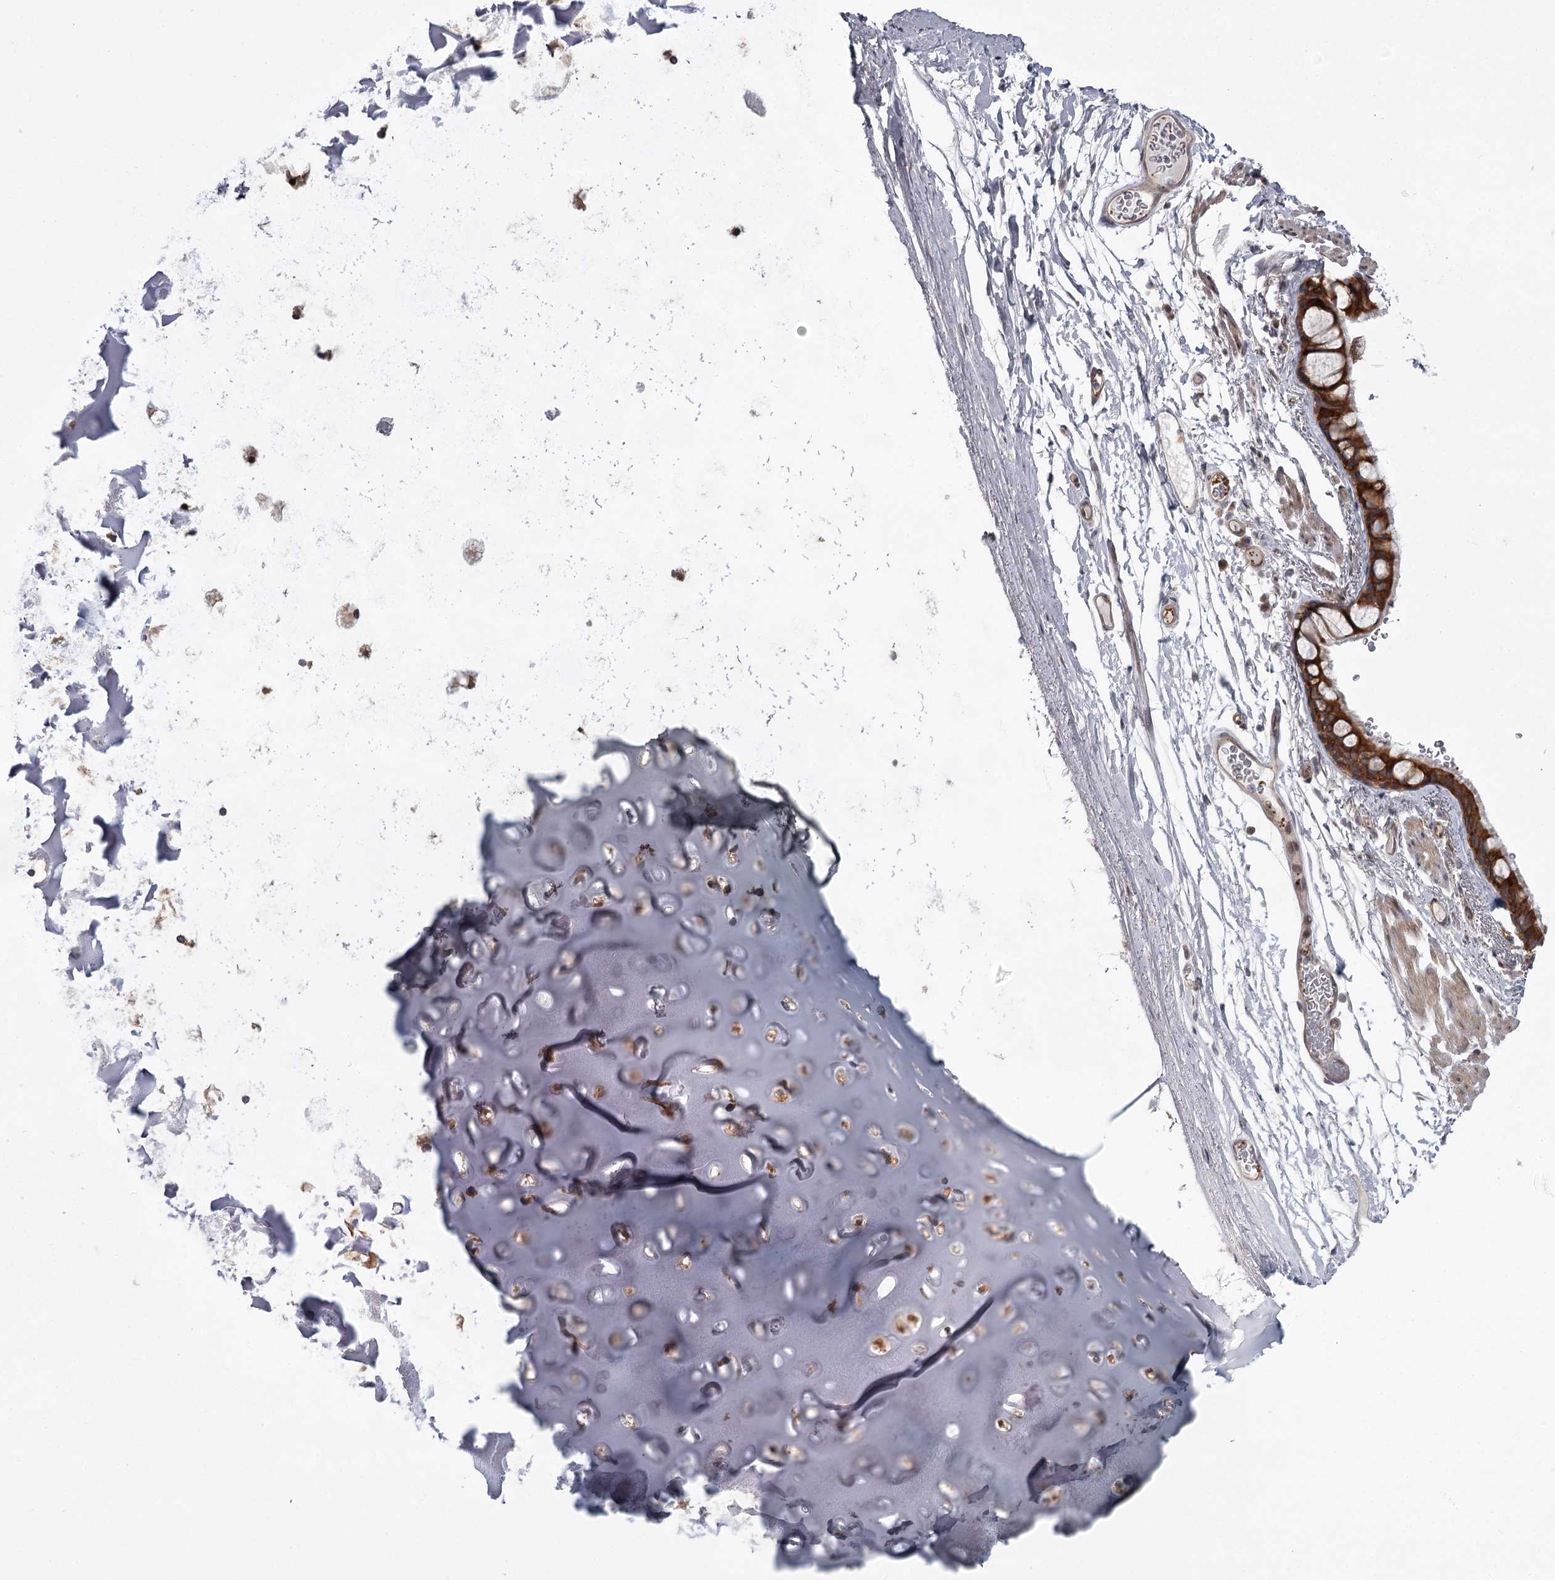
{"staining": {"intensity": "strong", "quantity": ">75%", "location": "cytoplasmic/membranous"}, "tissue": "bronchus", "cell_type": "Respiratory epithelial cells", "image_type": "normal", "snomed": [{"axis": "morphology", "description": "Normal tissue, NOS"}, {"axis": "topography", "description": "Cartilage tissue"}], "caption": "Respiratory epithelial cells exhibit strong cytoplasmic/membranous expression in approximately >75% of cells in unremarkable bronchus. The staining was performed using DAB to visualize the protein expression in brown, while the nuclei were stained in blue with hematoxylin (Magnification: 20x).", "gene": "CCNG2", "patient": {"sex": "male", "age": 63}}